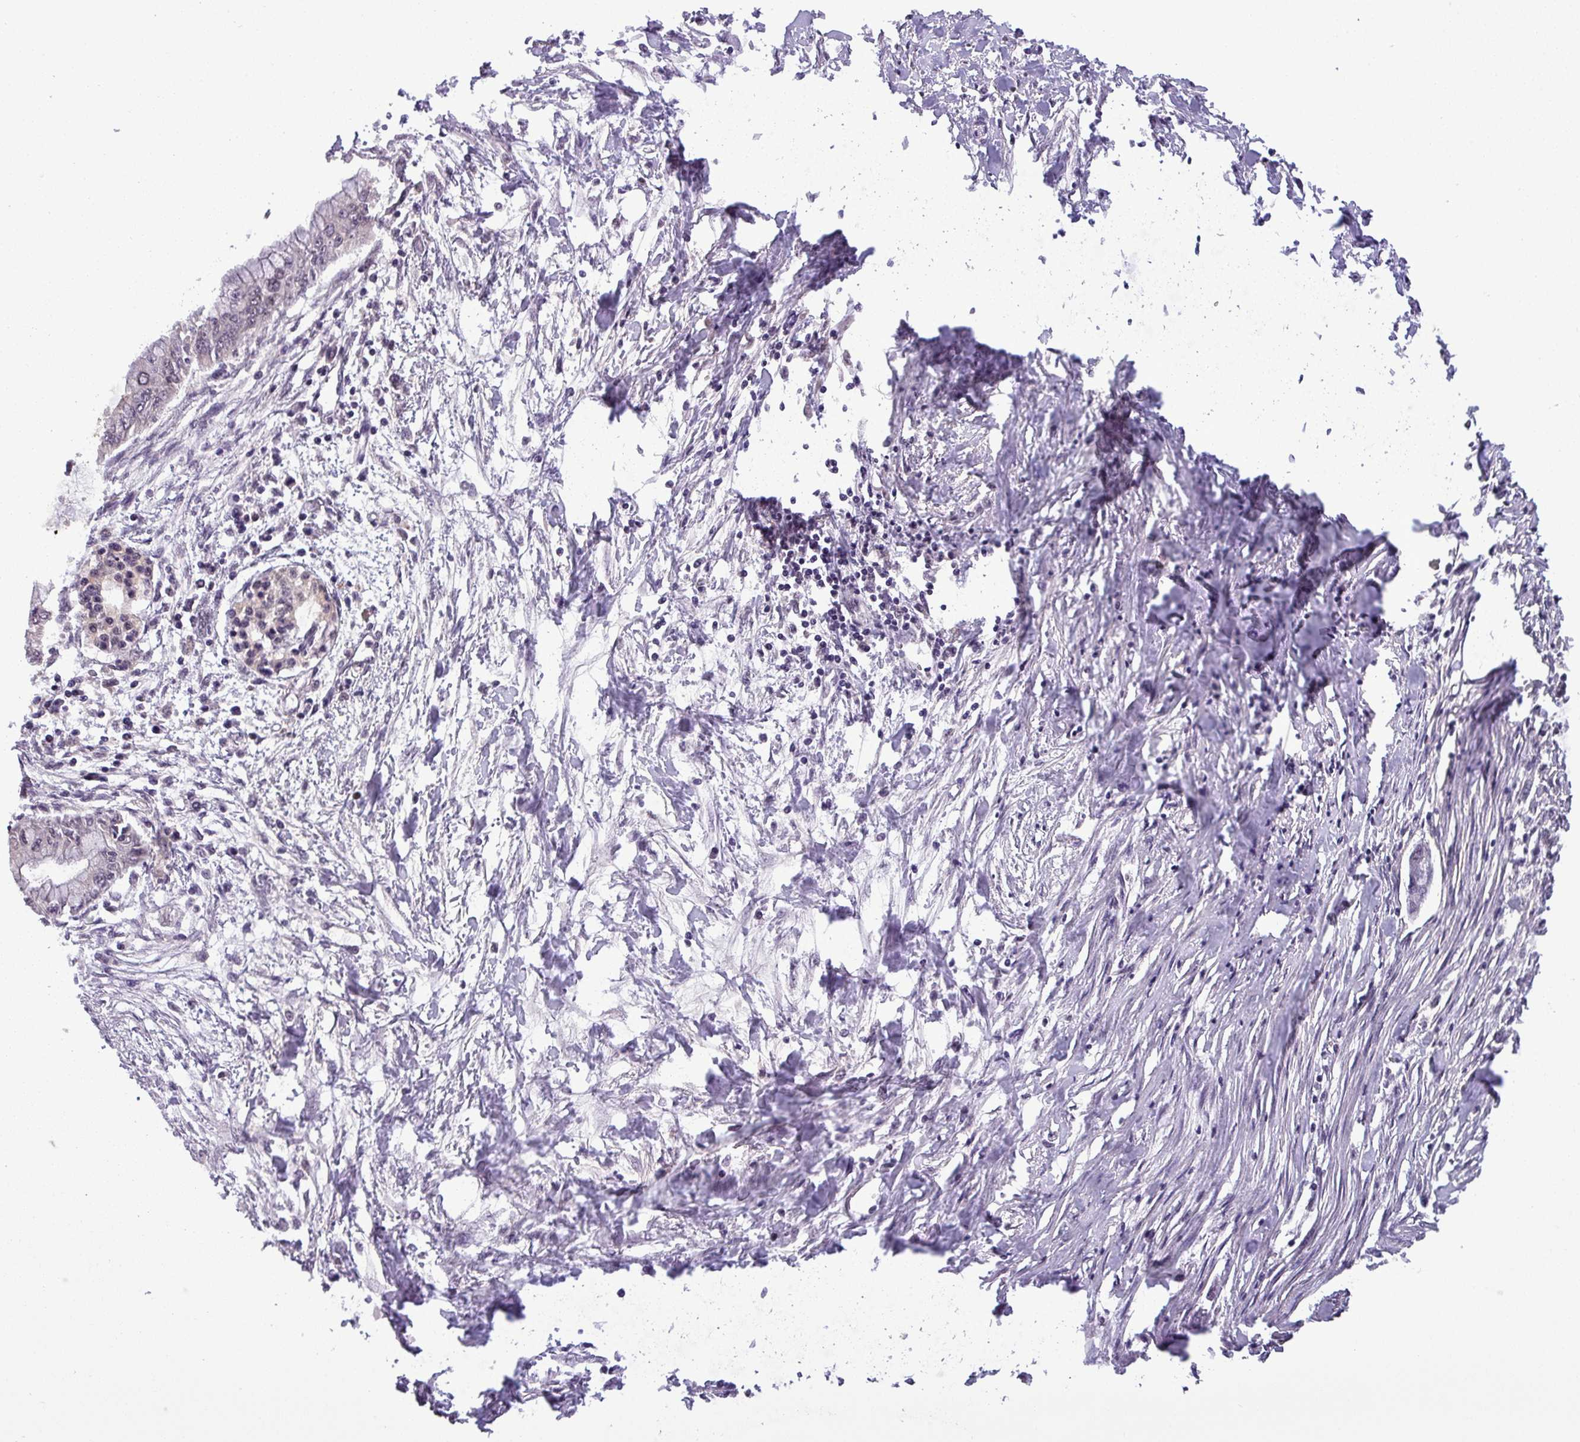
{"staining": {"intensity": "moderate", "quantity": "25%-75%", "location": "nuclear"}, "tissue": "pancreatic cancer", "cell_type": "Tumor cells", "image_type": "cancer", "snomed": [{"axis": "morphology", "description": "Adenocarcinoma, NOS"}, {"axis": "topography", "description": "Pancreas"}], "caption": "A brown stain labels moderate nuclear positivity of a protein in human adenocarcinoma (pancreatic) tumor cells.", "gene": "NOB1", "patient": {"sex": "male", "age": 48}}